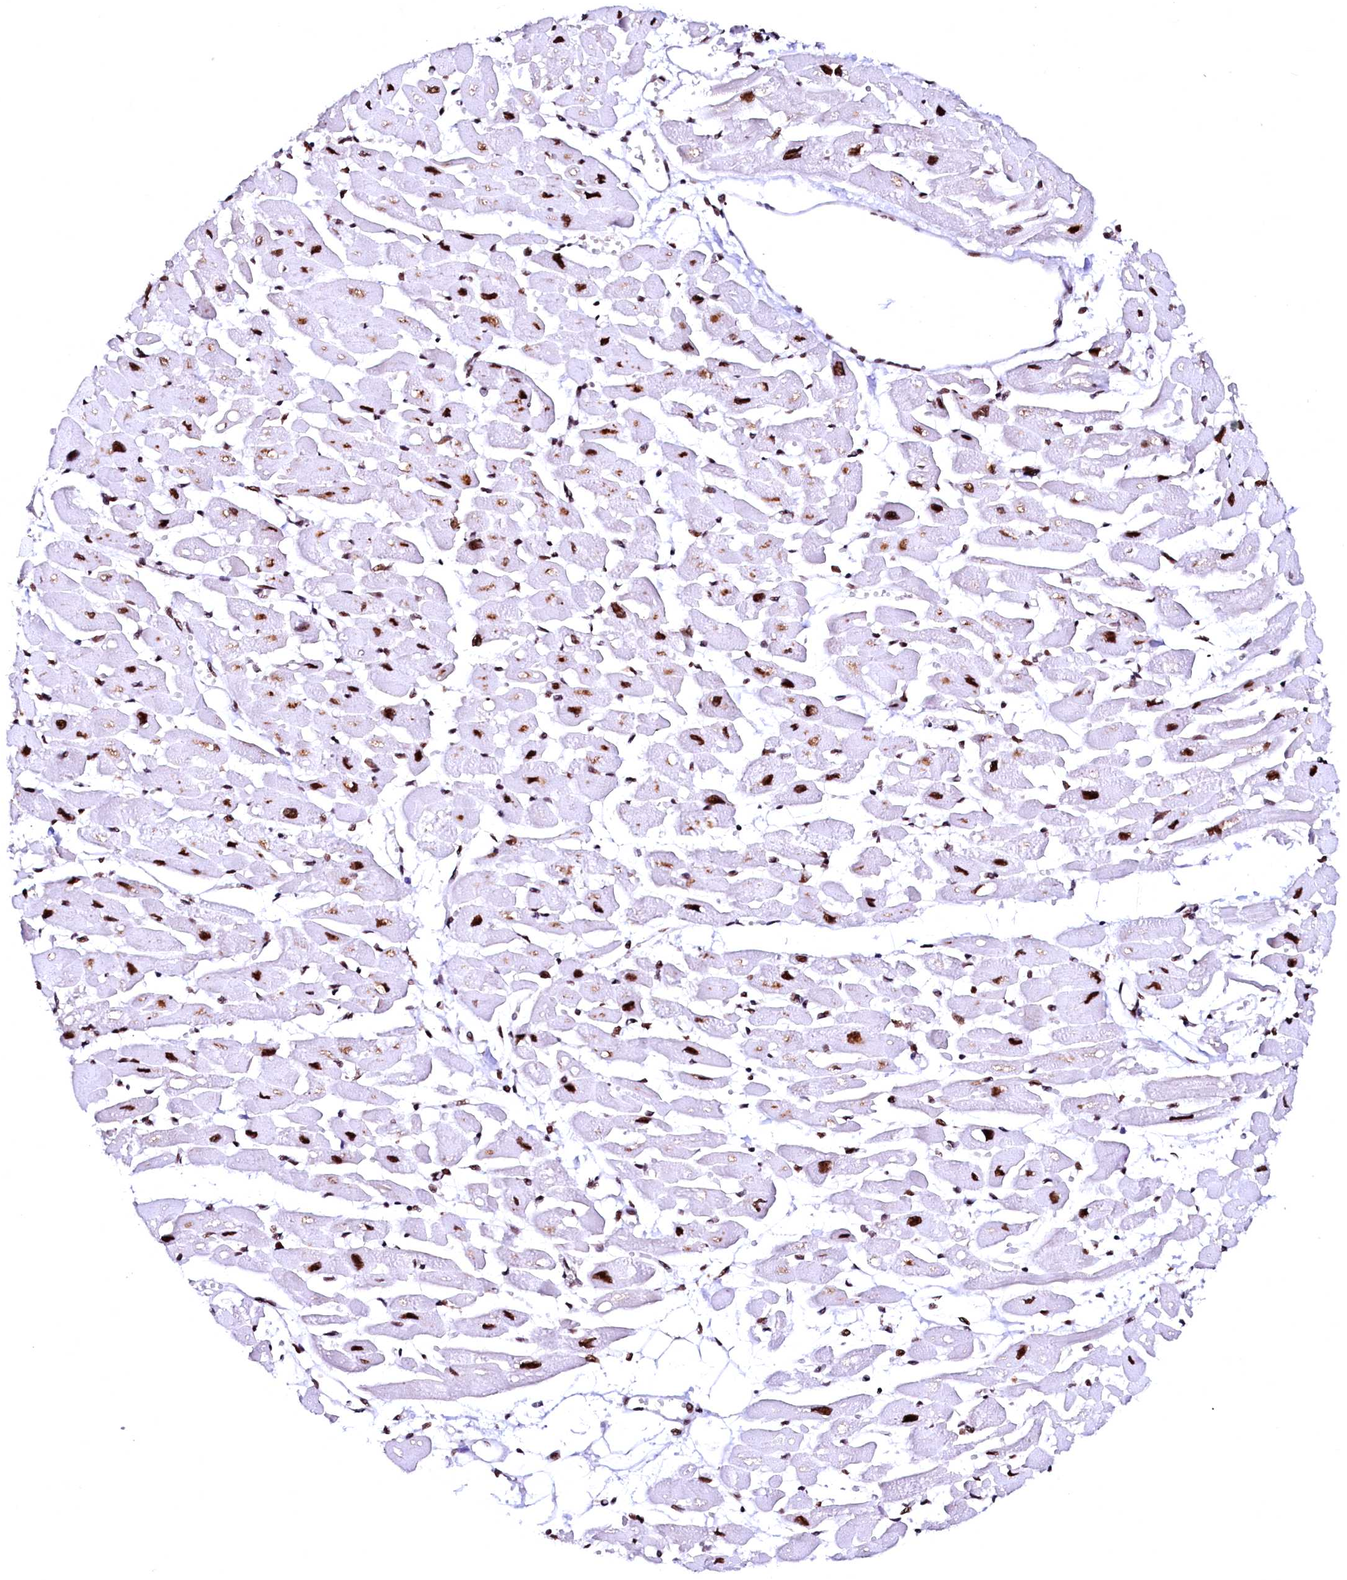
{"staining": {"intensity": "strong", "quantity": ">75%", "location": "nuclear"}, "tissue": "heart muscle", "cell_type": "Cardiomyocytes", "image_type": "normal", "snomed": [{"axis": "morphology", "description": "Normal tissue, NOS"}, {"axis": "topography", "description": "Heart"}], "caption": "Heart muscle stained with DAB IHC demonstrates high levels of strong nuclear staining in approximately >75% of cardiomyocytes. (DAB (3,3'-diaminobenzidine) IHC, brown staining for protein, blue staining for nuclei).", "gene": "CPSF6", "patient": {"sex": "female", "age": 54}}